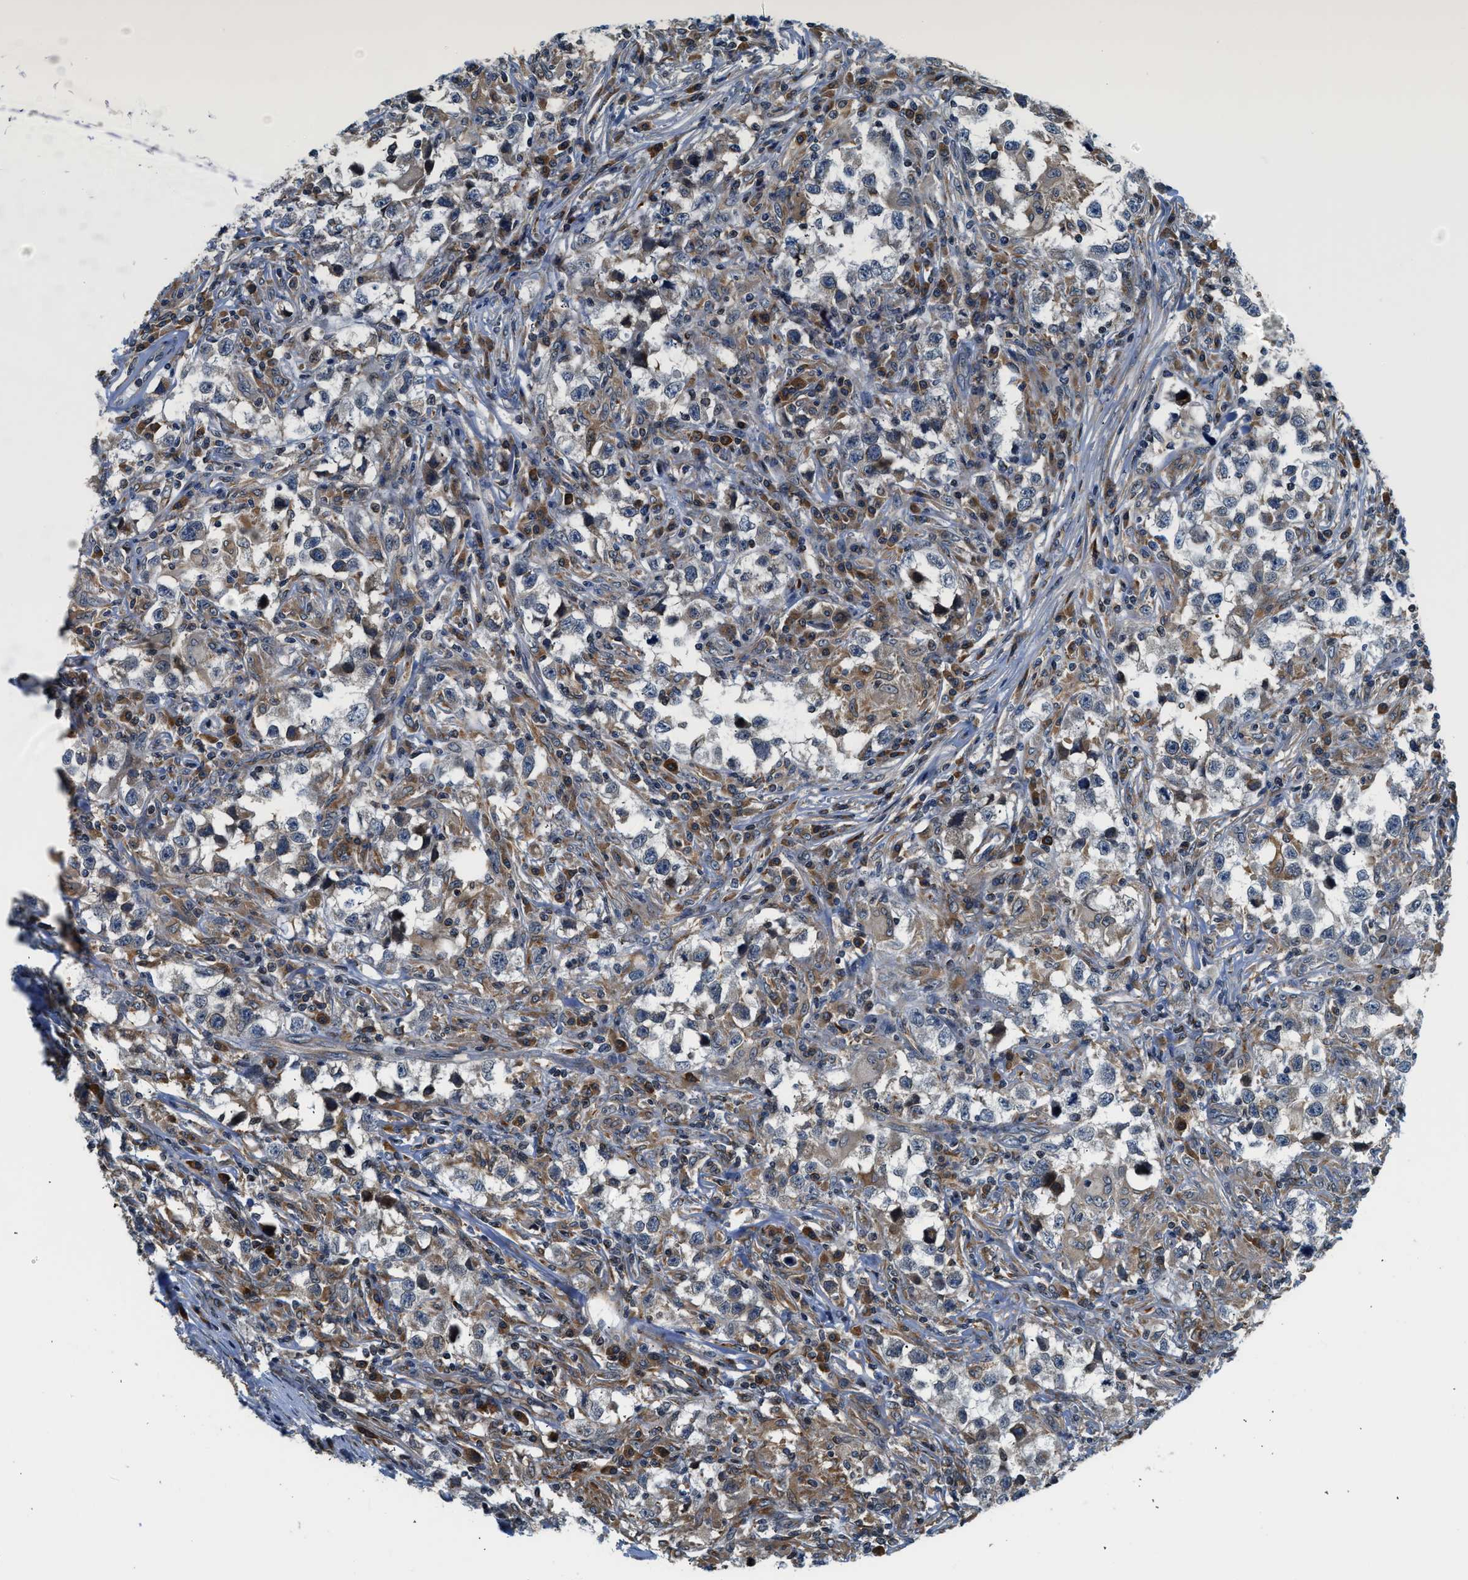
{"staining": {"intensity": "weak", "quantity": "<25%", "location": "cytoplasmic/membranous"}, "tissue": "testis cancer", "cell_type": "Tumor cells", "image_type": "cancer", "snomed": [{"axis": "morphology", "description": "Carcinoma, Embryonal, NOS"}, {"axis": "topography", "description": "Testis"}], "caption": "The immunohistochemistry photomicrograph has no significant staining in tumor cells of embryonal carcinoma (testis) tissue.", "gene": "RETREG3", "patient": {"sex": "male", "age": 21}}